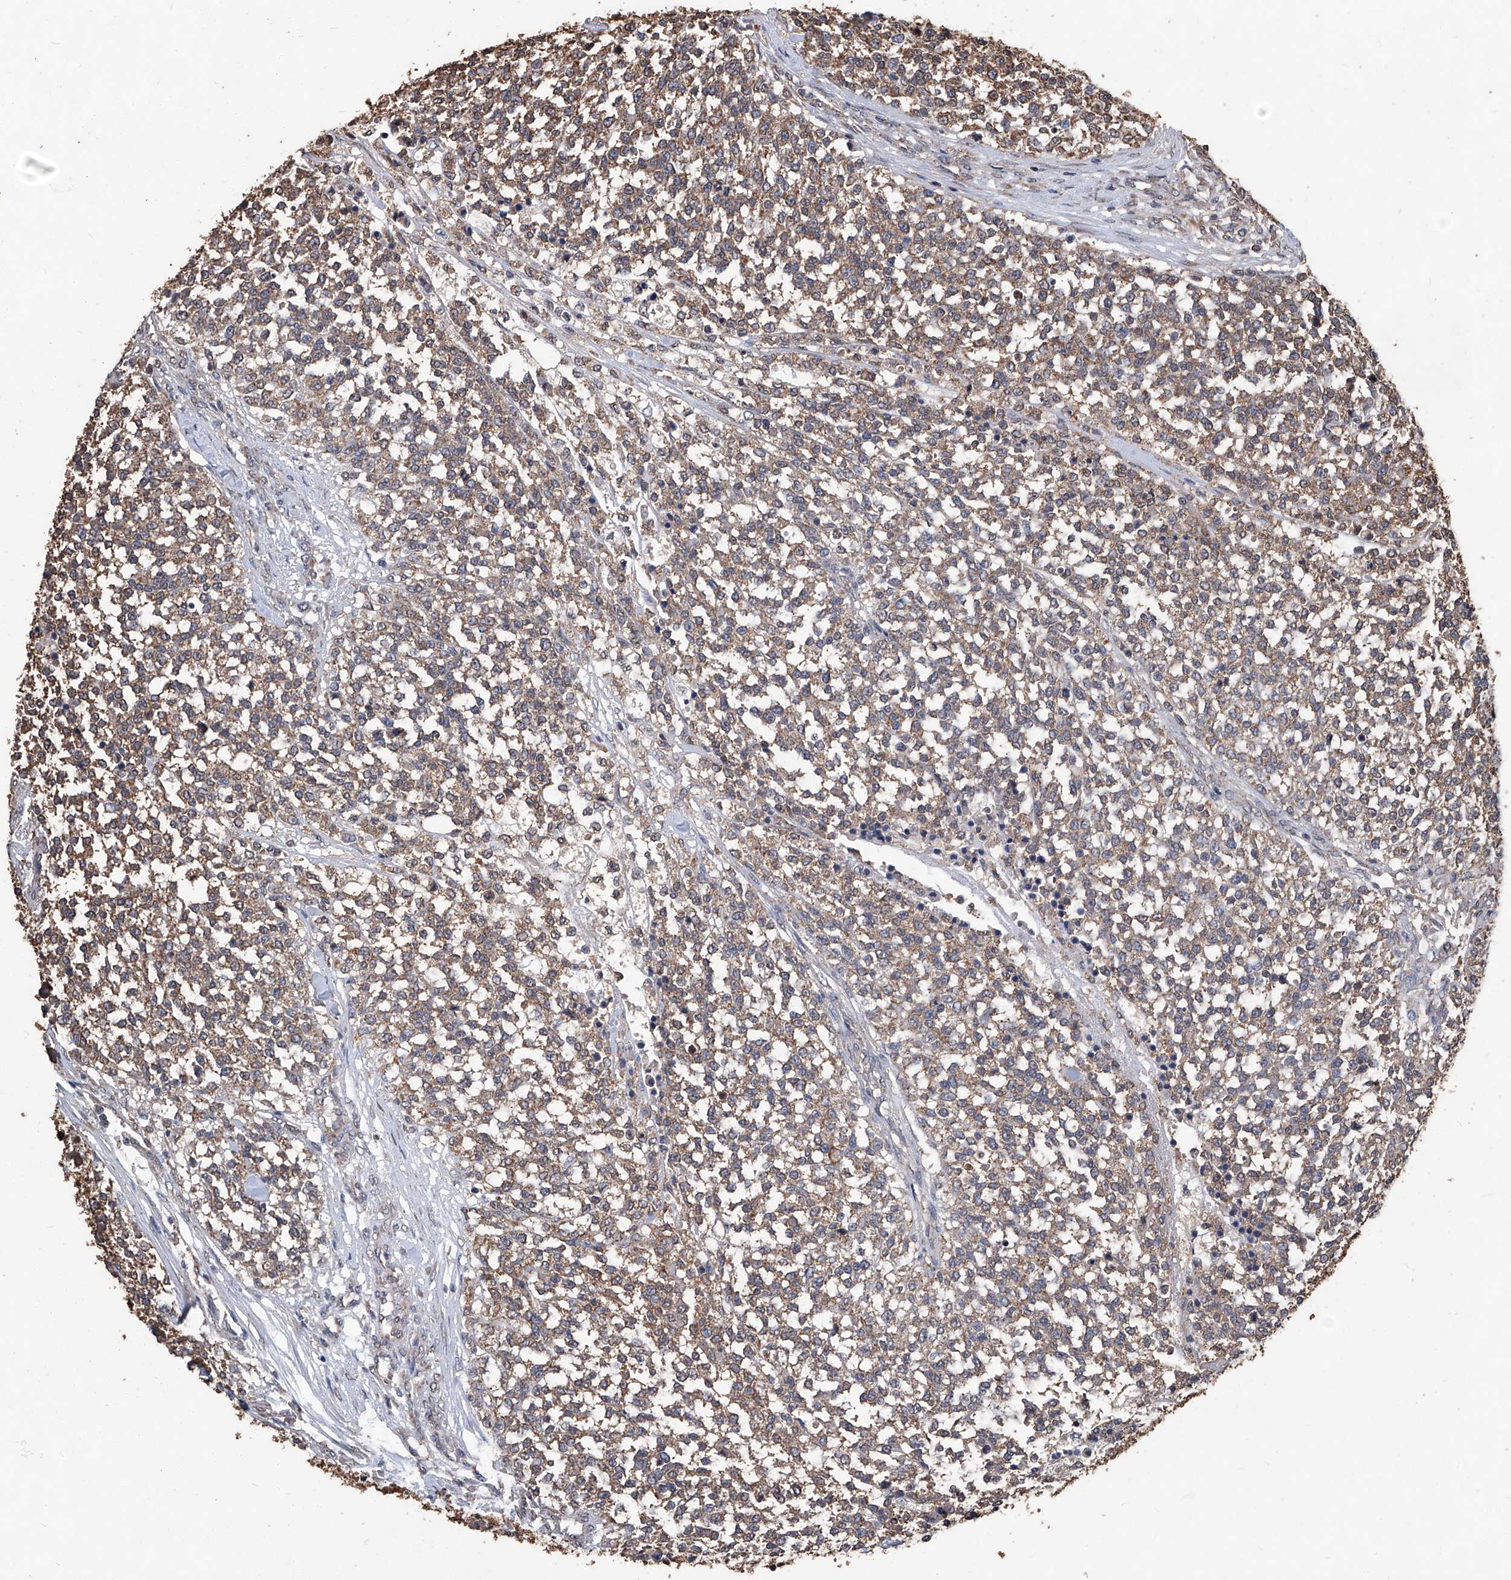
{"staining": {"intensity": "moderate", "quantity": ">75%", "location": "cytoplasmic/membranous"}, "tissue": "testis cancer", "cell_type": "Tumor cells", "image_type": "cancer", "snomed": [{"axis": "morphology", "description": "Seminoma, NOS"}, {"axis": "topography", "description": "Testis"}], "caption": "Testis cancer (seminoma) stained with DAB IHC reveals medium levels of moderate cytoplasmic/membranous positivity in approximately >75% of tumor cells.", "gene": "STARD7", "patient": {"sex": "male", "age": 59}}